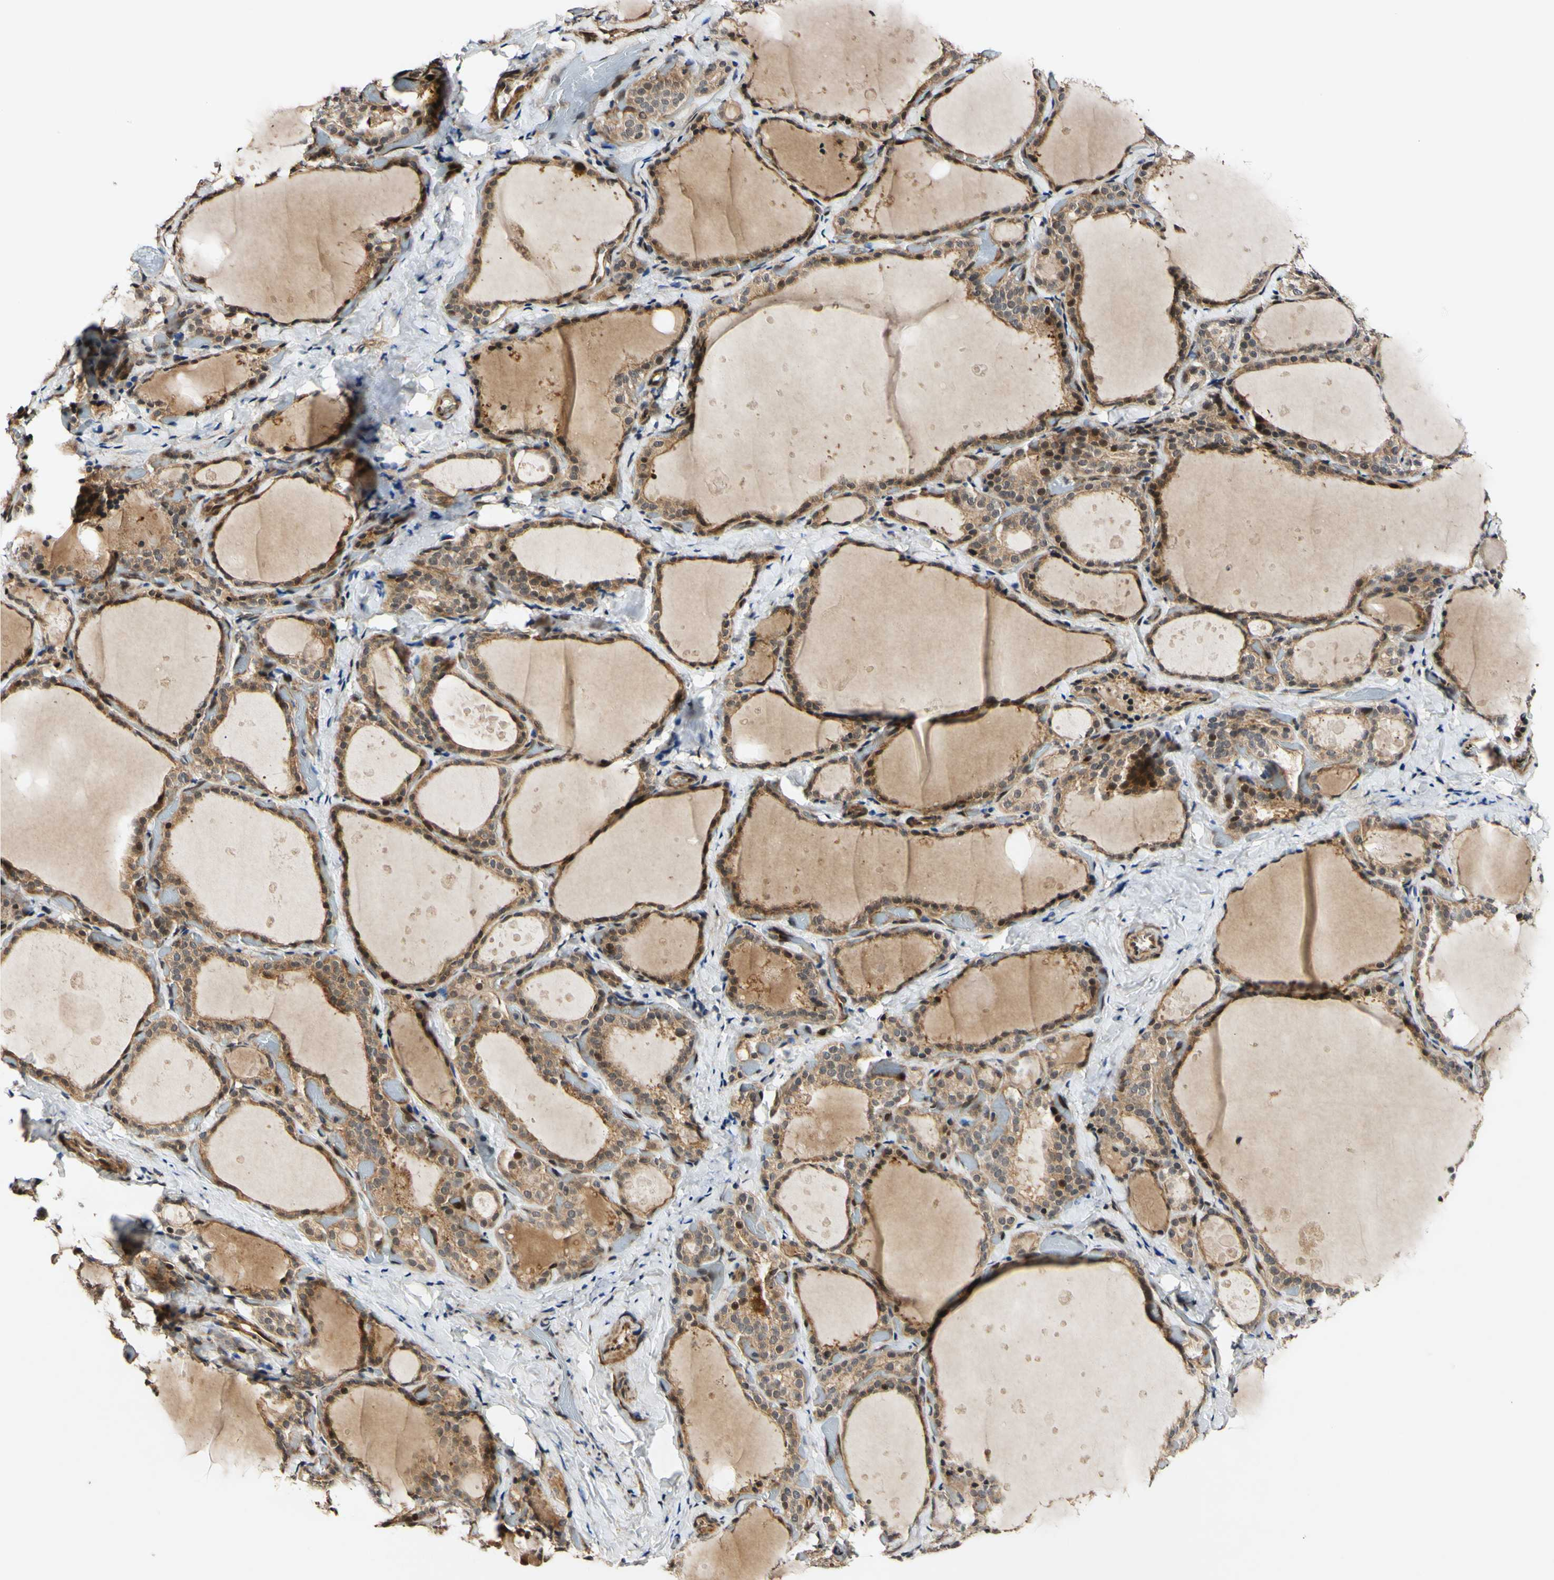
{"staining": {"intensity": "moderate", "quantity": ">75%", "location": "cytoplasmic/membranous"}, "tissue": "thyroid gland", "cell_type": "Glandular cells", "image_type": "normal", "snomed": [{"axis": "morphology", "description": "Normal tissue, NOS"}, {"axis": "topography", "description": "Thyroid gland"}], "caption": "Thyroid gland stained for a protein shows moderate cytoplasmic/membranous positivity in glandular cells. Immunohistochemistry stains the protein of interest in brown and the nuclei are stained blue.", "gene": "CSNK1E", "patient": {"sex": "female", "age": 44}}